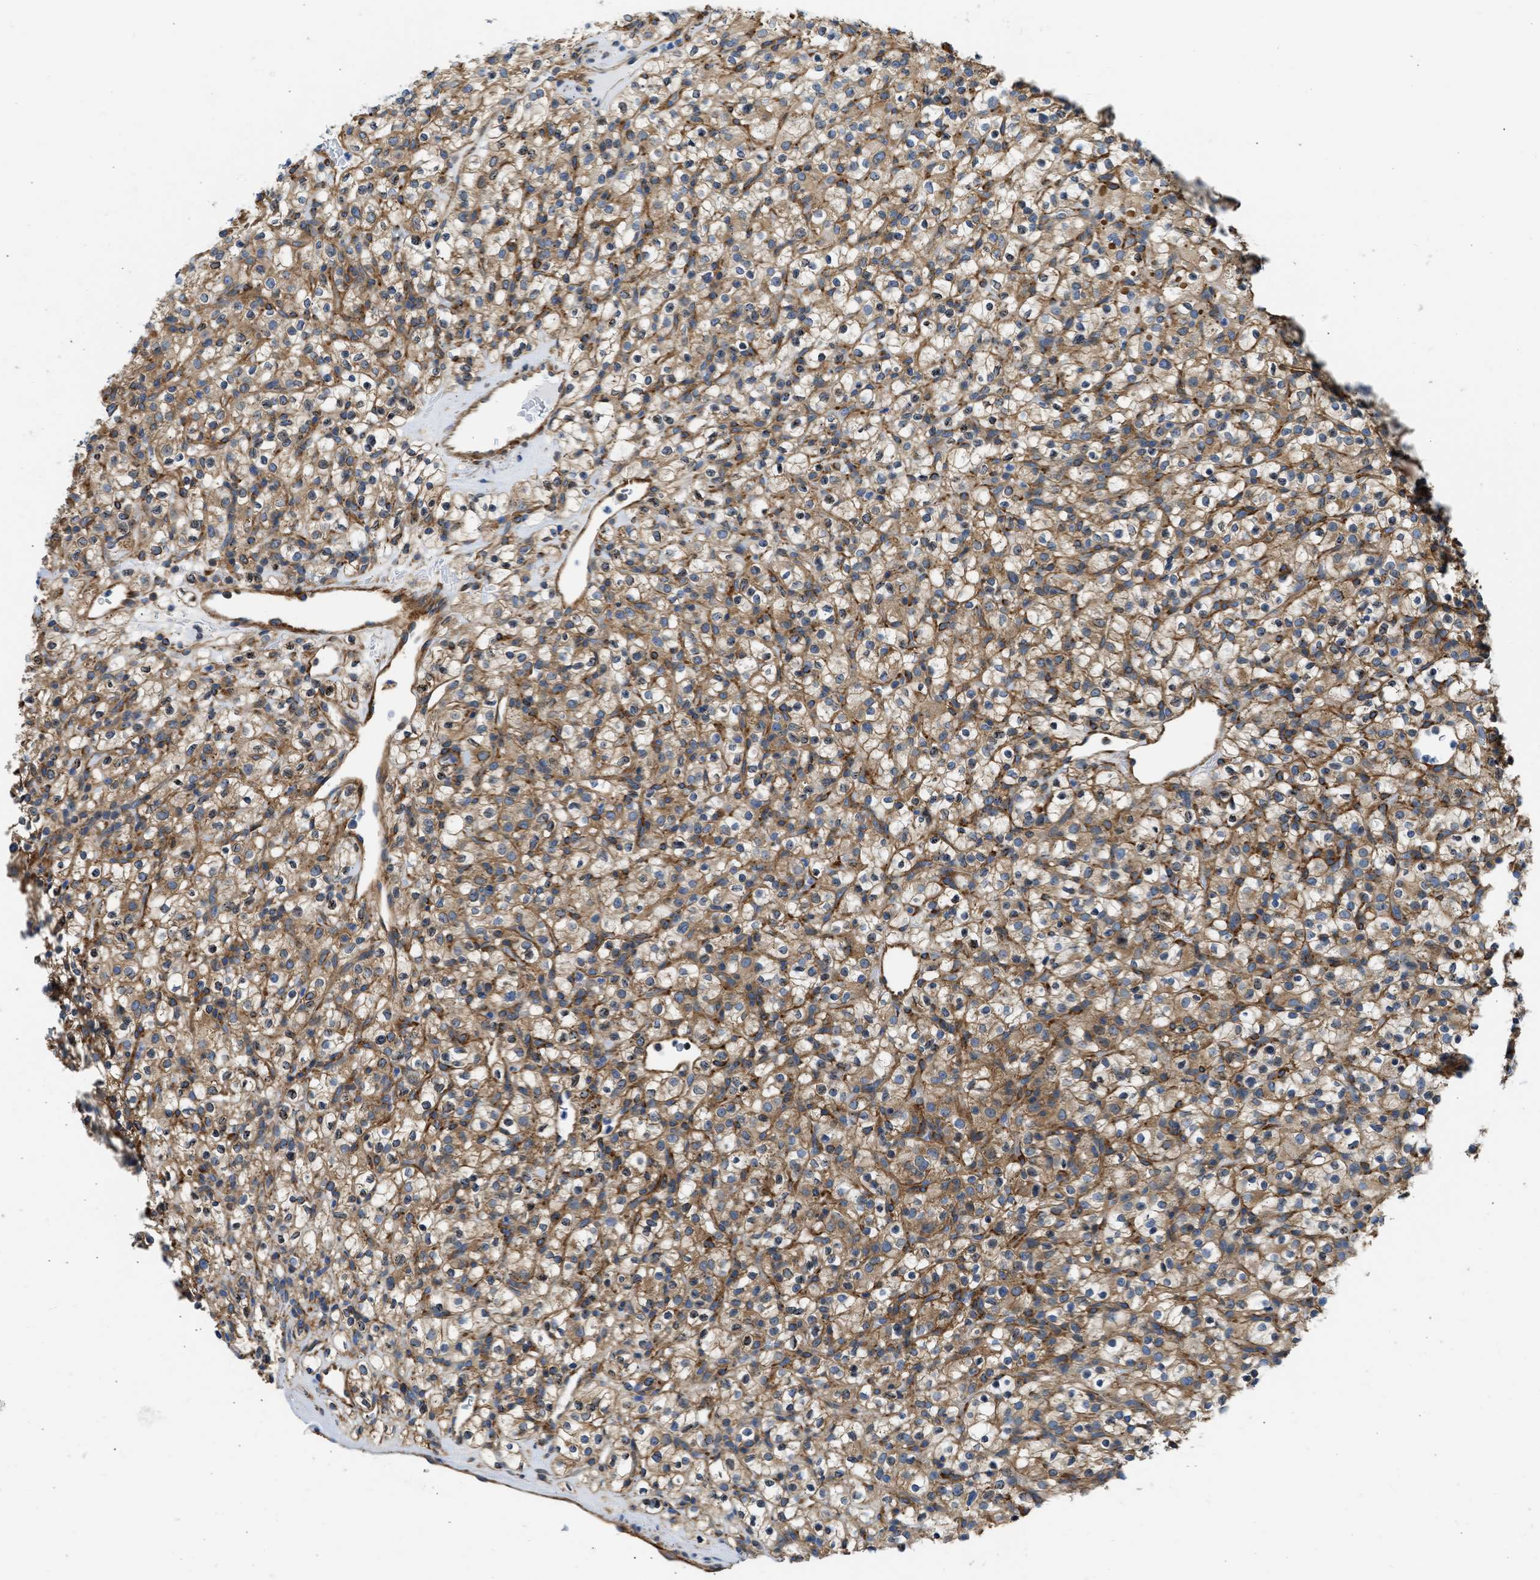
{"staining": {"intensity": "moderate", "quantity": ">75%", "location": "cytoplasmic/membranous"}, "tissue": "renal cancer", "cell_type": "Tumor cells", "image_type": "cancer", "snomed": [{"axis": "morphology", "description": "Normal tissue, NOS"}, {"axis": "morphology", "description": "Adenocarcinoma, NOS"}, {"axis": "topography", "description": "Kidney"}], "caption": "Adenocarcinoma (renal) stained with a brown dye demonstrates moderate cytoplasmic/membranous positive expression in about >75% of tumor cells.", "gene": "SEPTIN2", "patient": {"sex": "female", "age": 72}}